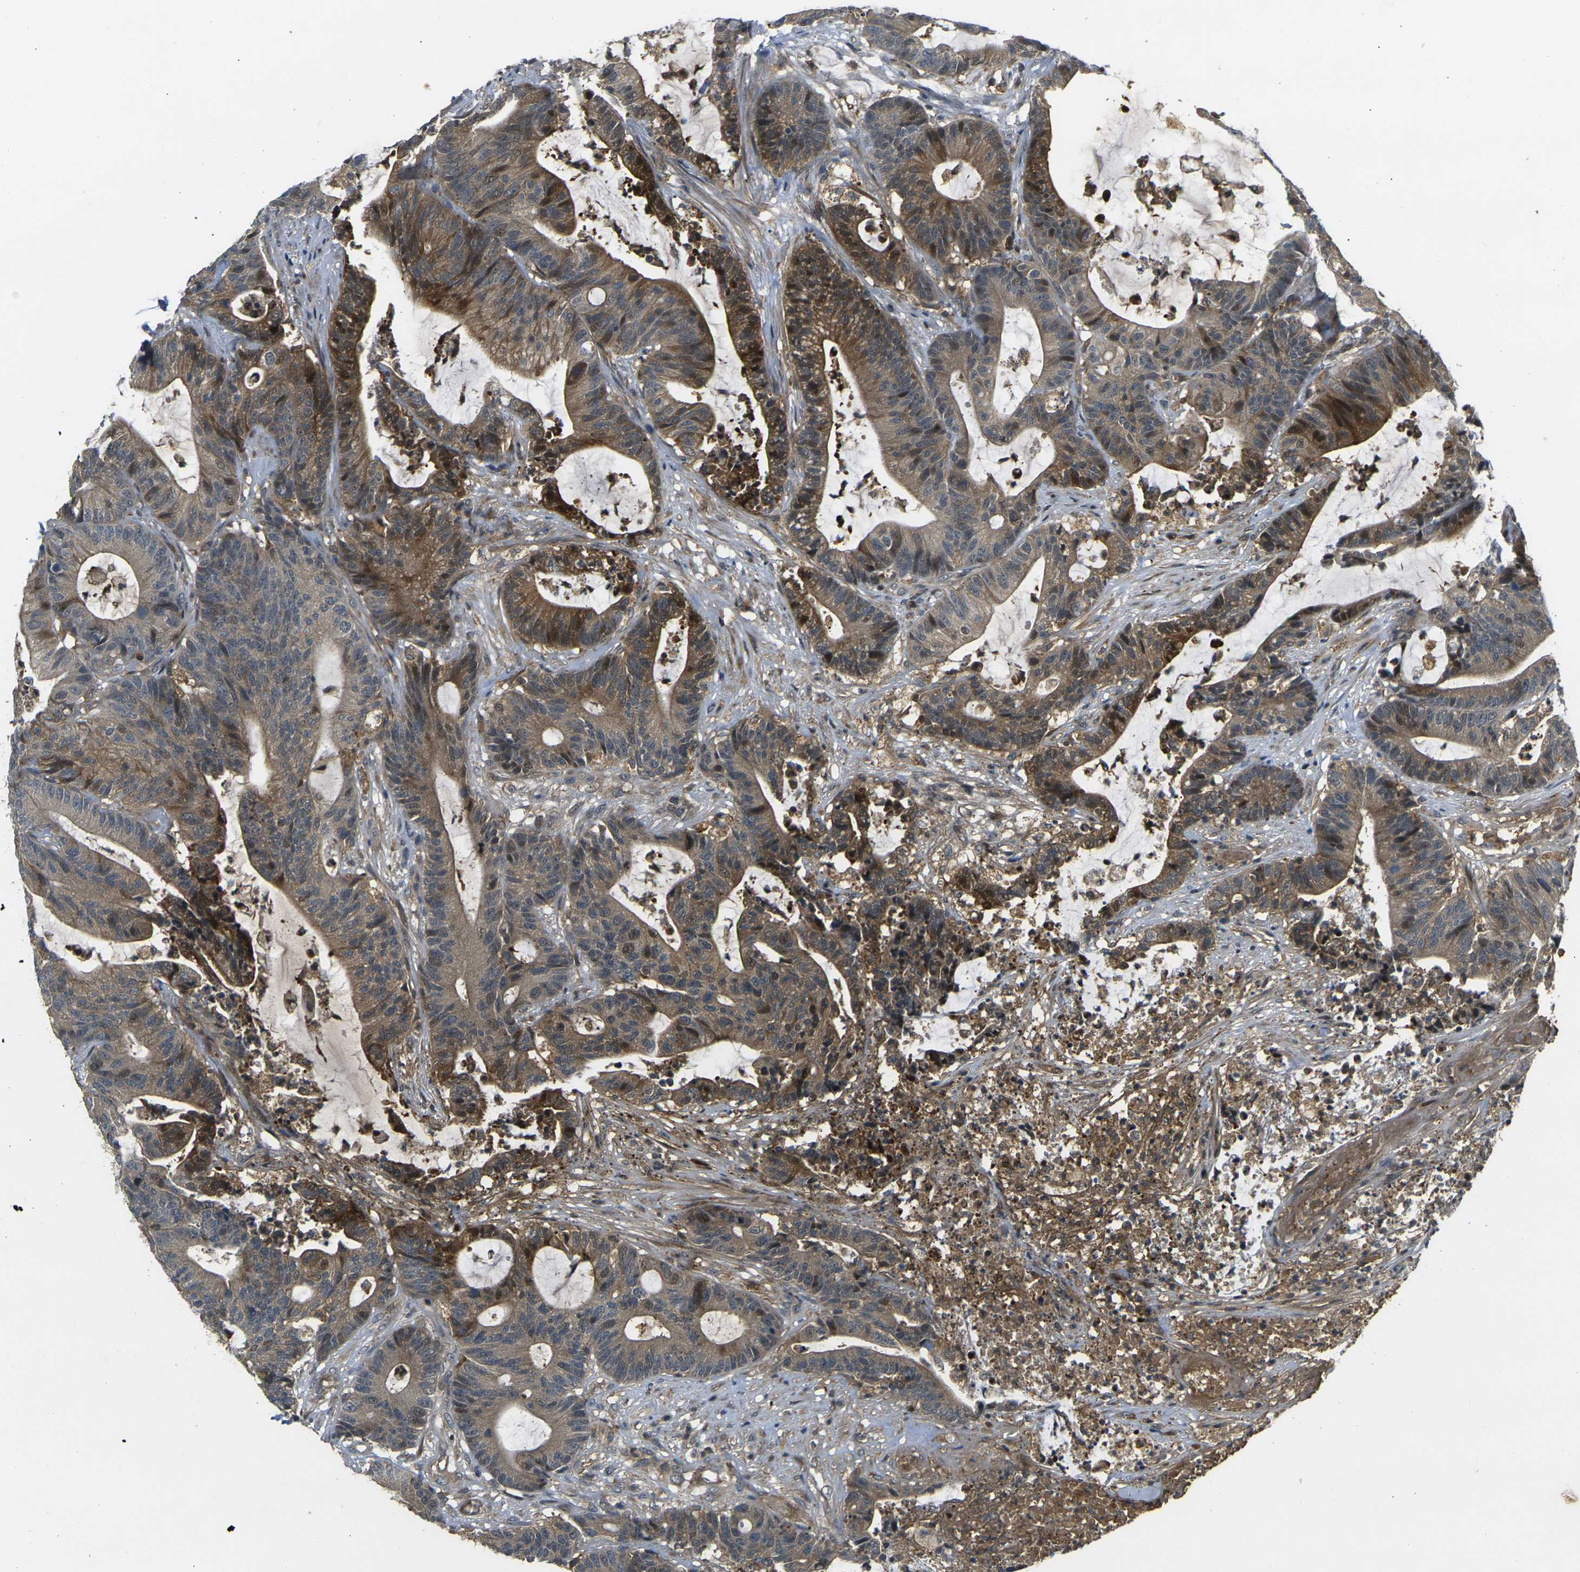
{"staining": {"intensity": "moderate", "quantity": ">75%", "location": "cytoplasmic/membranous"}, "tissue": "colorectal cancer", "cell_type": "Tumor cells", "image_type": "cancer", "snomed": [{"axis": "morphology", "description": "Adenocarcinoma, NOS"}, {"axis": "topography", "description": "Colon"}], "caption": "Immunohistochemical staining of colorectal cancer (adenocarcinoma) demonstrates medium levels of moderate cytoplasmic/membranous protein staining in approximately >75% of tumor cells.", "gene": "PIGL", "patient": {"sex": "female", "age": 84}}